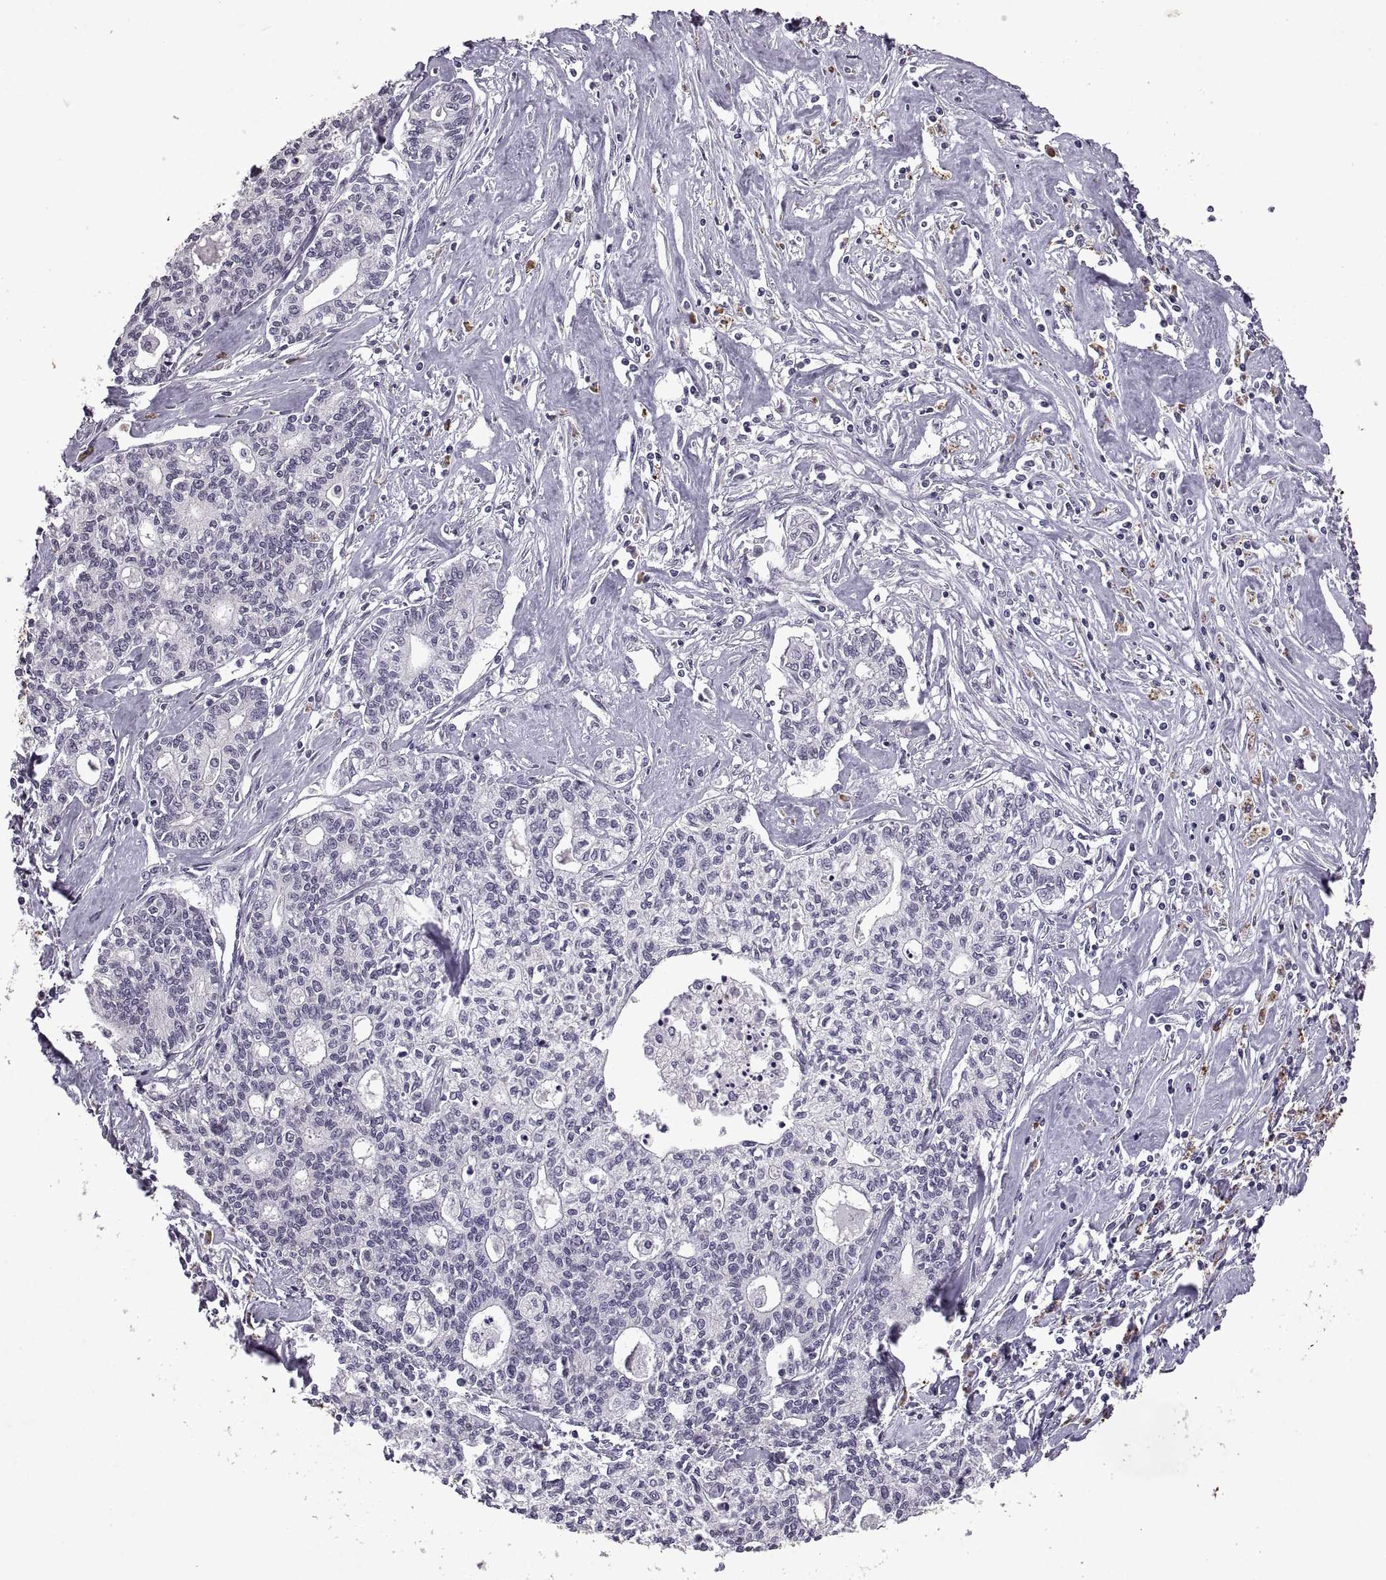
{"staining": {"intensity": "negative", "quantity": "none", "location": "none"}, "tissue": "liver cancer", "cell_type": "Tumor cells", "image_type": "cancer", "snomed": [{"axis": "morphology", "description": "Cholangiocarcinoma"}, {"axis": "topography", "description": "Liver"}], "caption": "IHC photomicrograph of human liver cancer stained for a protein (brown), which shows no positivity in tumor cells. (Stains: DAB immunohistochemistry with hematoxylin counter stain, Microscopy: brightfield microscopy at high magnification).", "gene": "SINHCAF", "patient": {"sex": "female", "age": 61}}